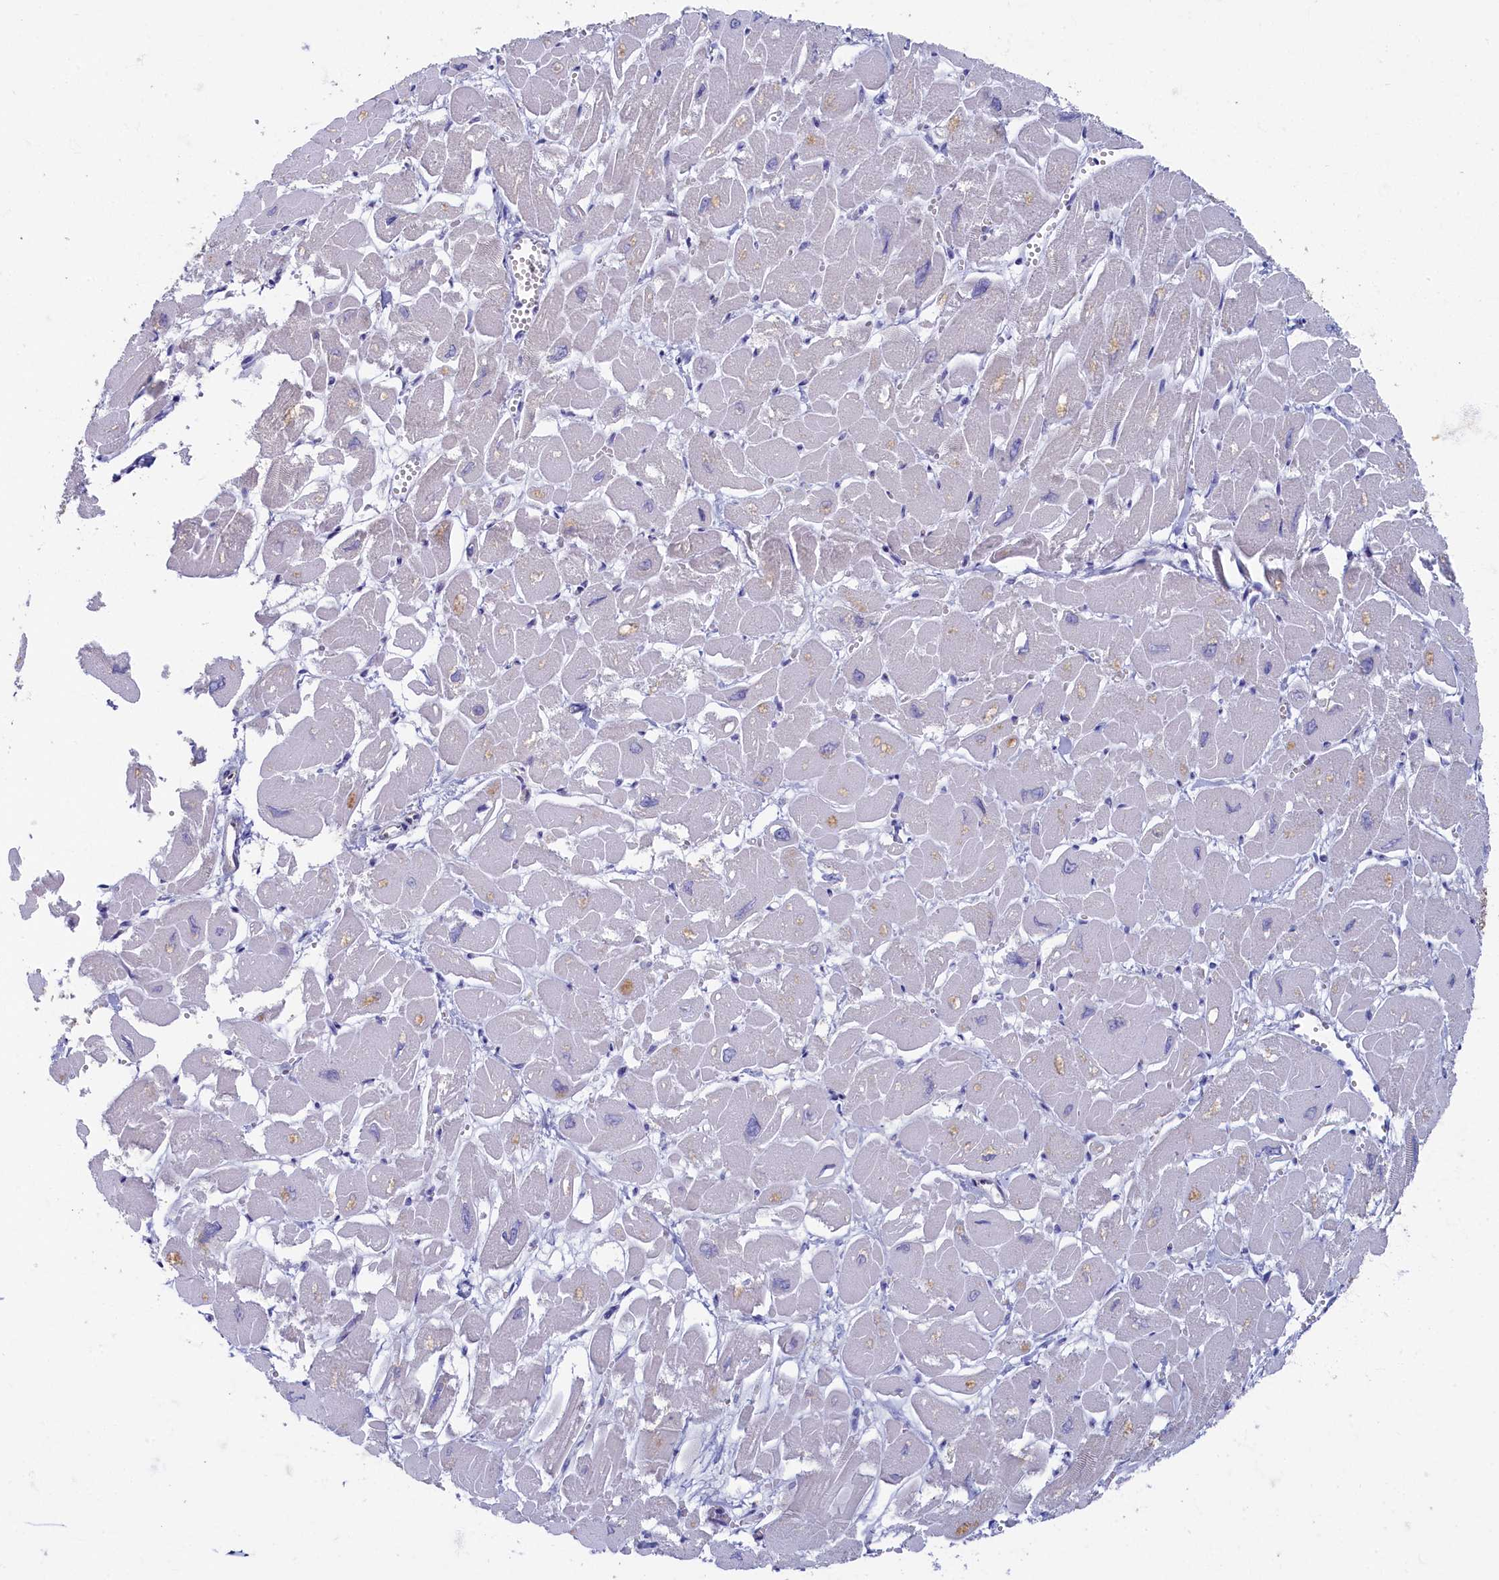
{"staining": {"intensity": "negative", "quantity": "none", "location": "none"}, "tissue": "heart muscle", "cell_type": "Cardiomyocytes", "image_type": "normal", "snomed": [{"axis": "morphology", "description": "Normal tissue, NOS"}, {"axis": "topography", "description": "Heart"}], "caption": "This is an immunohistochemistry histopathology image of normal heart muscle. There is no expression in cardiomyocytes.", "gene": "OCIAD2", "patient": {"sex": "male", "age": 54}}